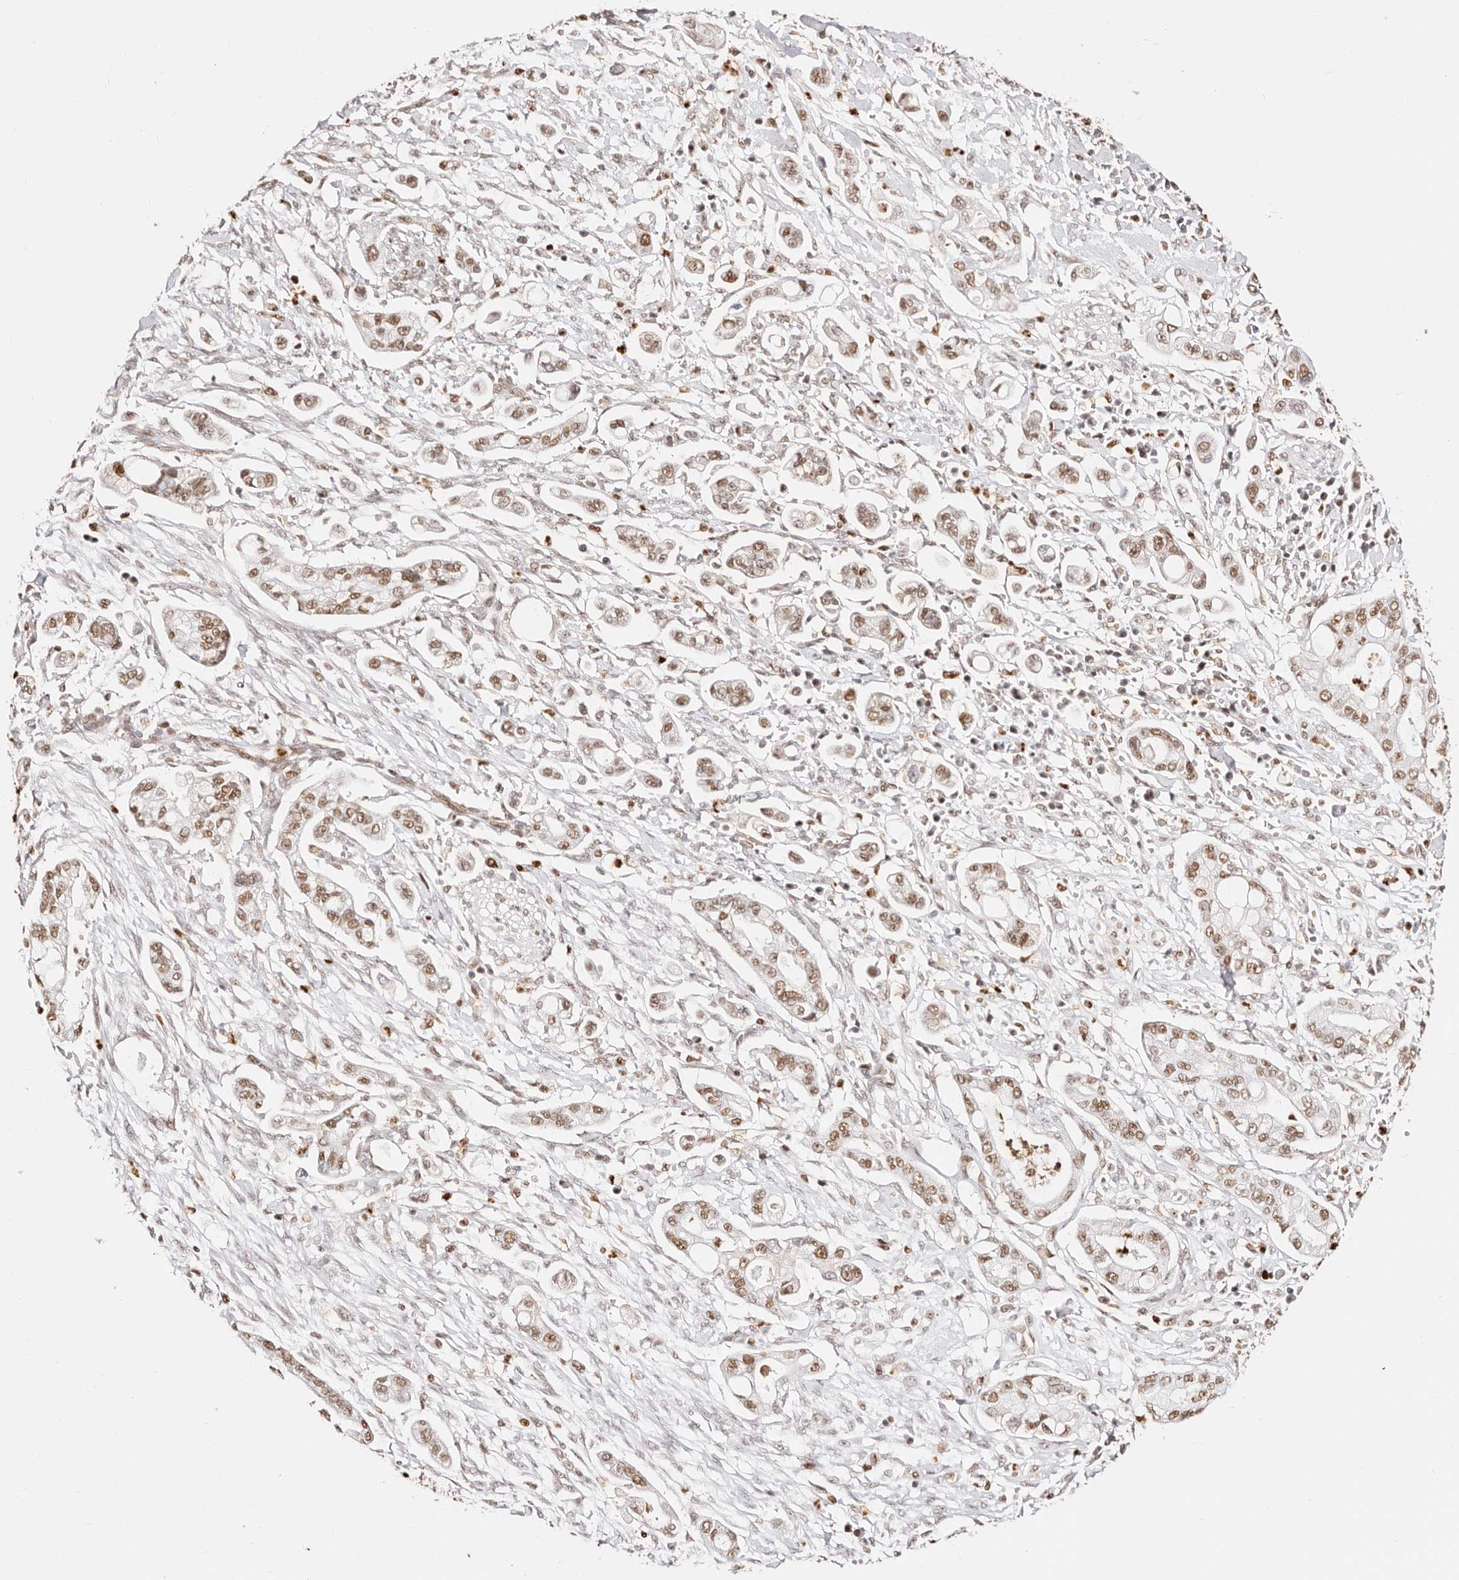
{"staining": {"intensity": "moderate", "quantity": ">75%", "location": "nuclear"}, "tissue": "pancreatic cancer", "cell_type": "Tumor cells", "image_type": "cancer", "snomed": [{"axis": "morphology", "description": "Adenocarcinoma, NOS"}, {"axis": "topography", "description": "Pancreas"}], "caption": "Protein staining of pancreatic adenocarcinoma tissue demonstrates moderate nuclear positivity in about >75% of tumor cells.", "gene": "TKT", "patient": {"sex": "male", "age": 68}}